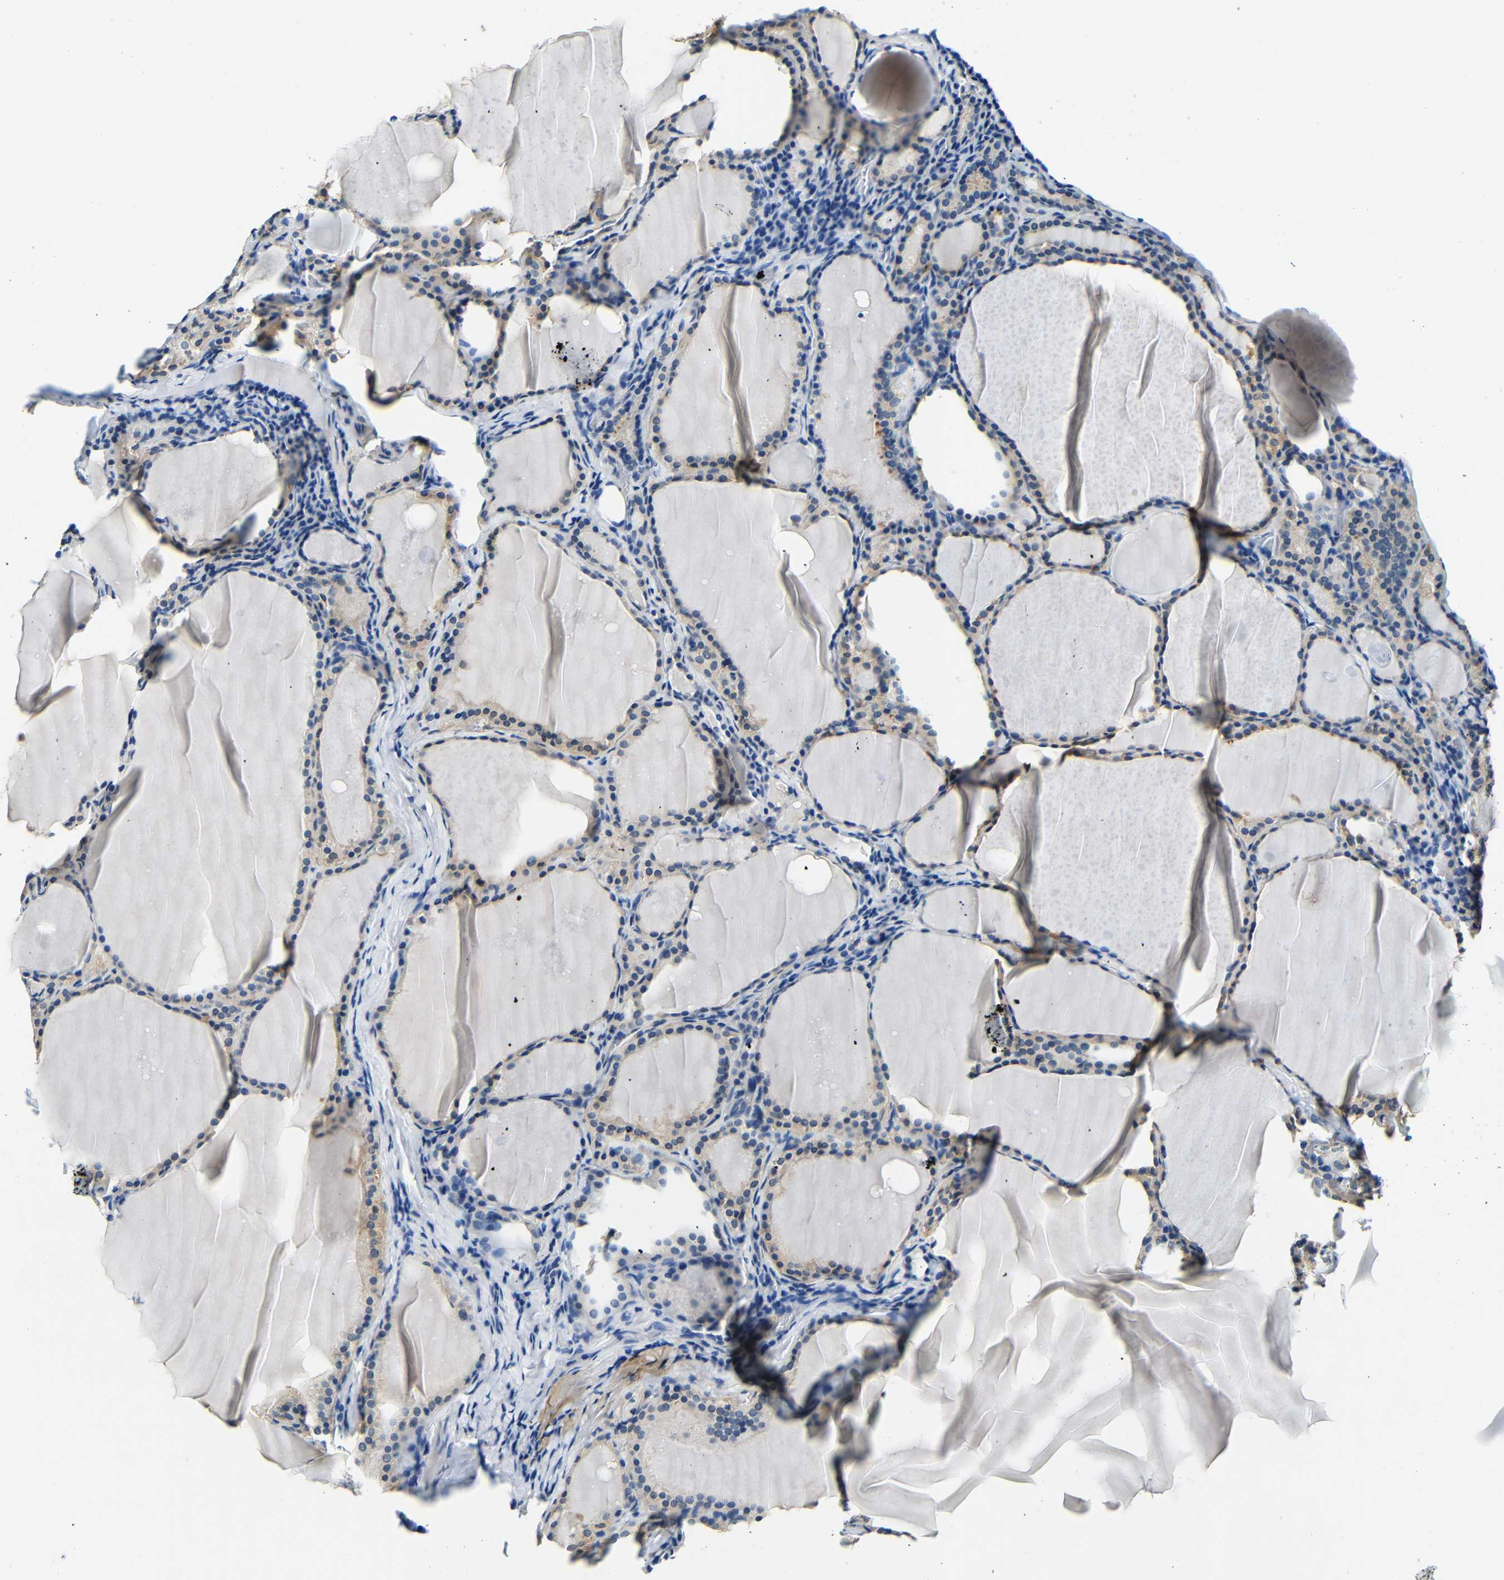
{"staining": {"intensity": "weak", "quantity": "25%-75%", "location": "cytoplasmic/membranous"}, "tissue": "thyroid cancer", "cell_type": "Tumor cells", "image_type": "cancer", "snomed": [{"axis": "morphology", "description": "Papillary adenocarcinoma, NOS"}, {"axis": "topography", "description": "Thyroid gland"}], "caption": "Thyroid cancer (papillary adenocarcinoma) stained with immunohistochemistry exhibits weak cytoplasmic/membranous staining in about 25%-75% of tumor cells.", "gene": "ADAP1", "patient": {"sex": "female", "age": 42}}